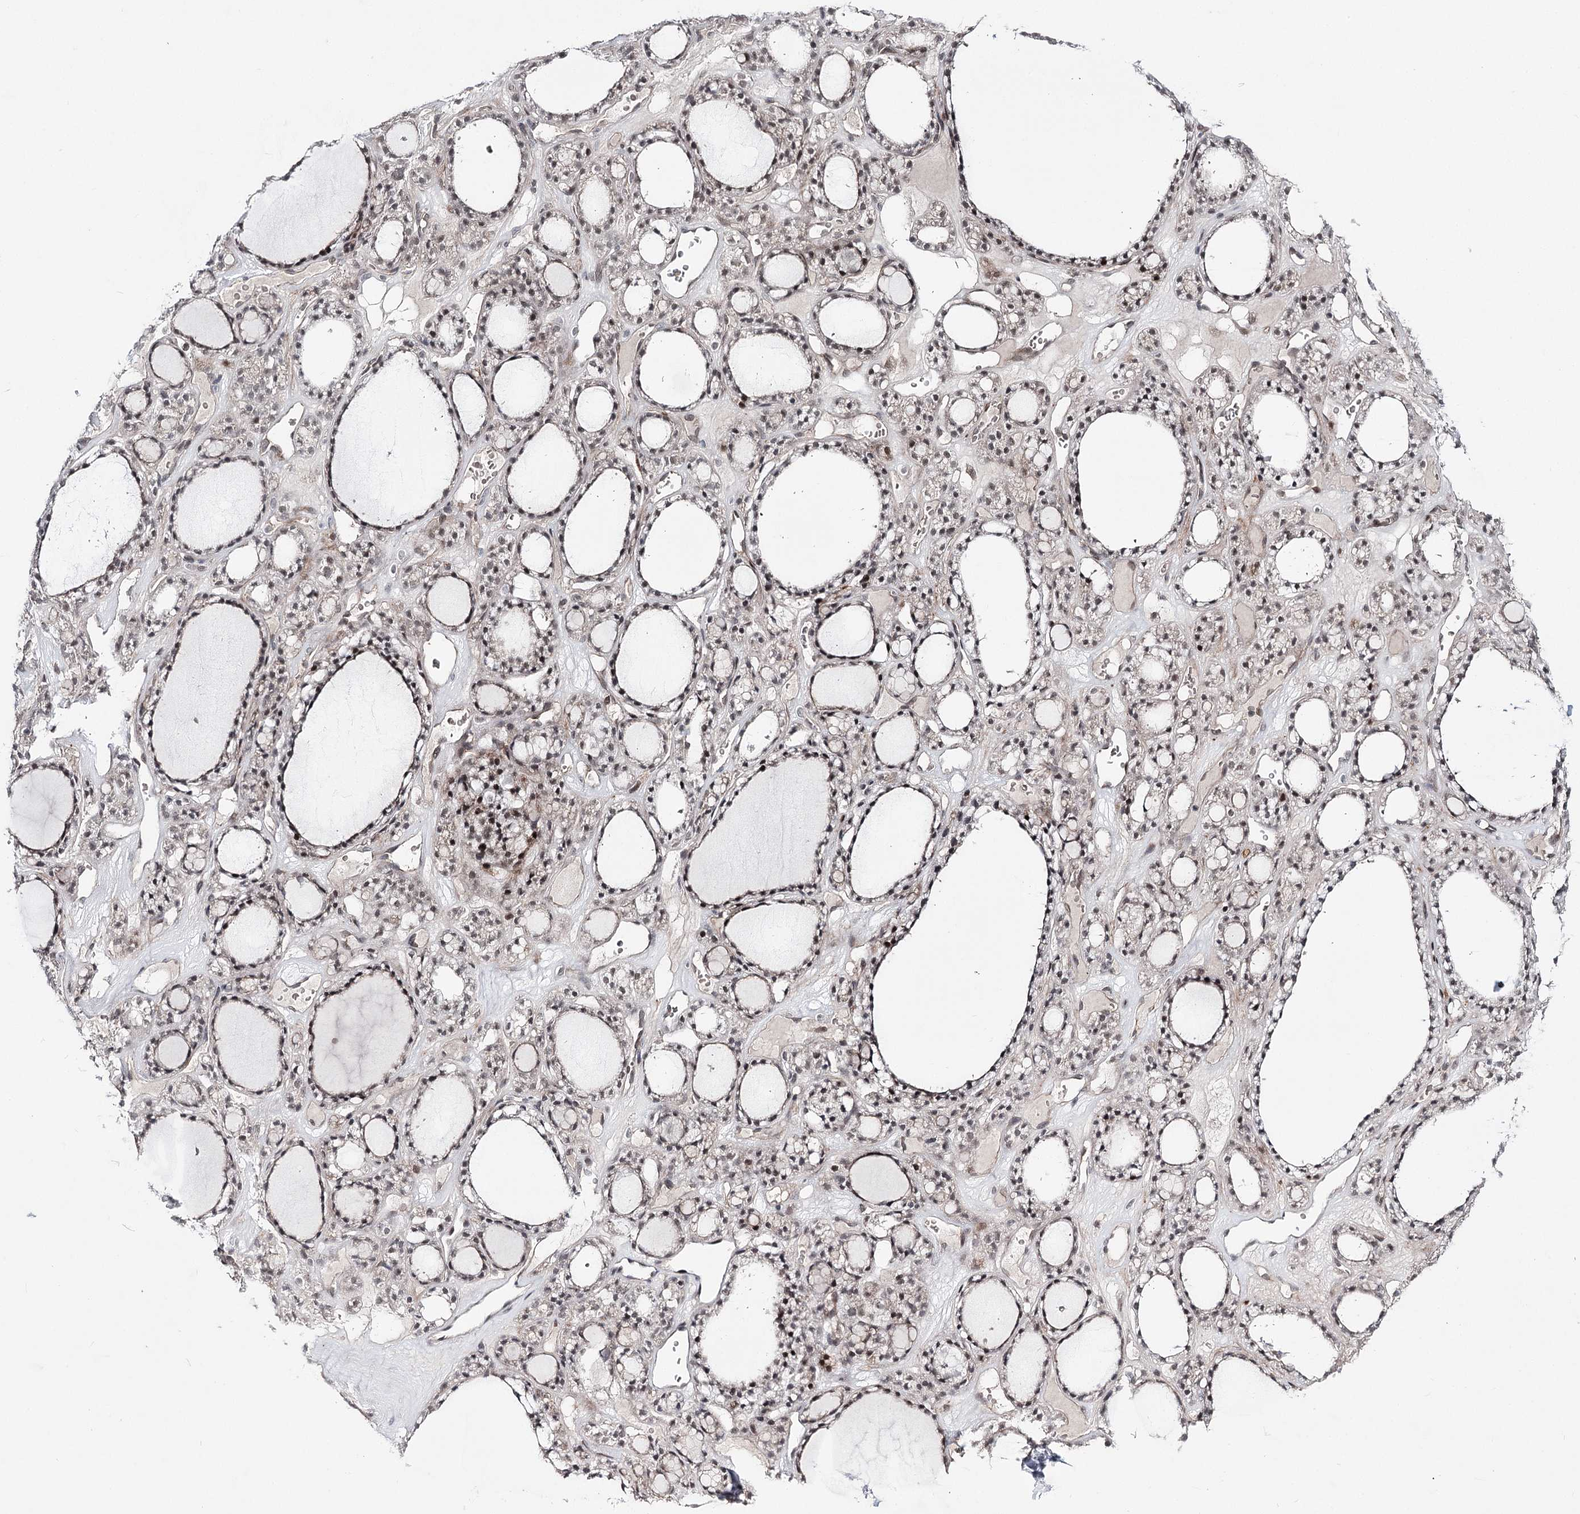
{"staining": {"intensity": "moderate", "quantity": "25%-75%", "location": "nuclear"}, "tissue": "thyroid gland", "cell_type": "Glandular cells", "image_type": "normal", "snomed": [{"axis": "morphology", "description": "Normal tissue, NOS"}, {"axis": "topography", "description": "Thyroid gland"}], "caption": "Normal thyroid gland was stained to show a protein in brown. There is medium levels of moderate nuclear positivity in approximately 25%-75% of glandular cells. Immunohistochemistry stains the protein of interest in brown and the nuclei are stained blue.", "gene": "HOXC11", "patient": {"sex": "female", "age": 28}}